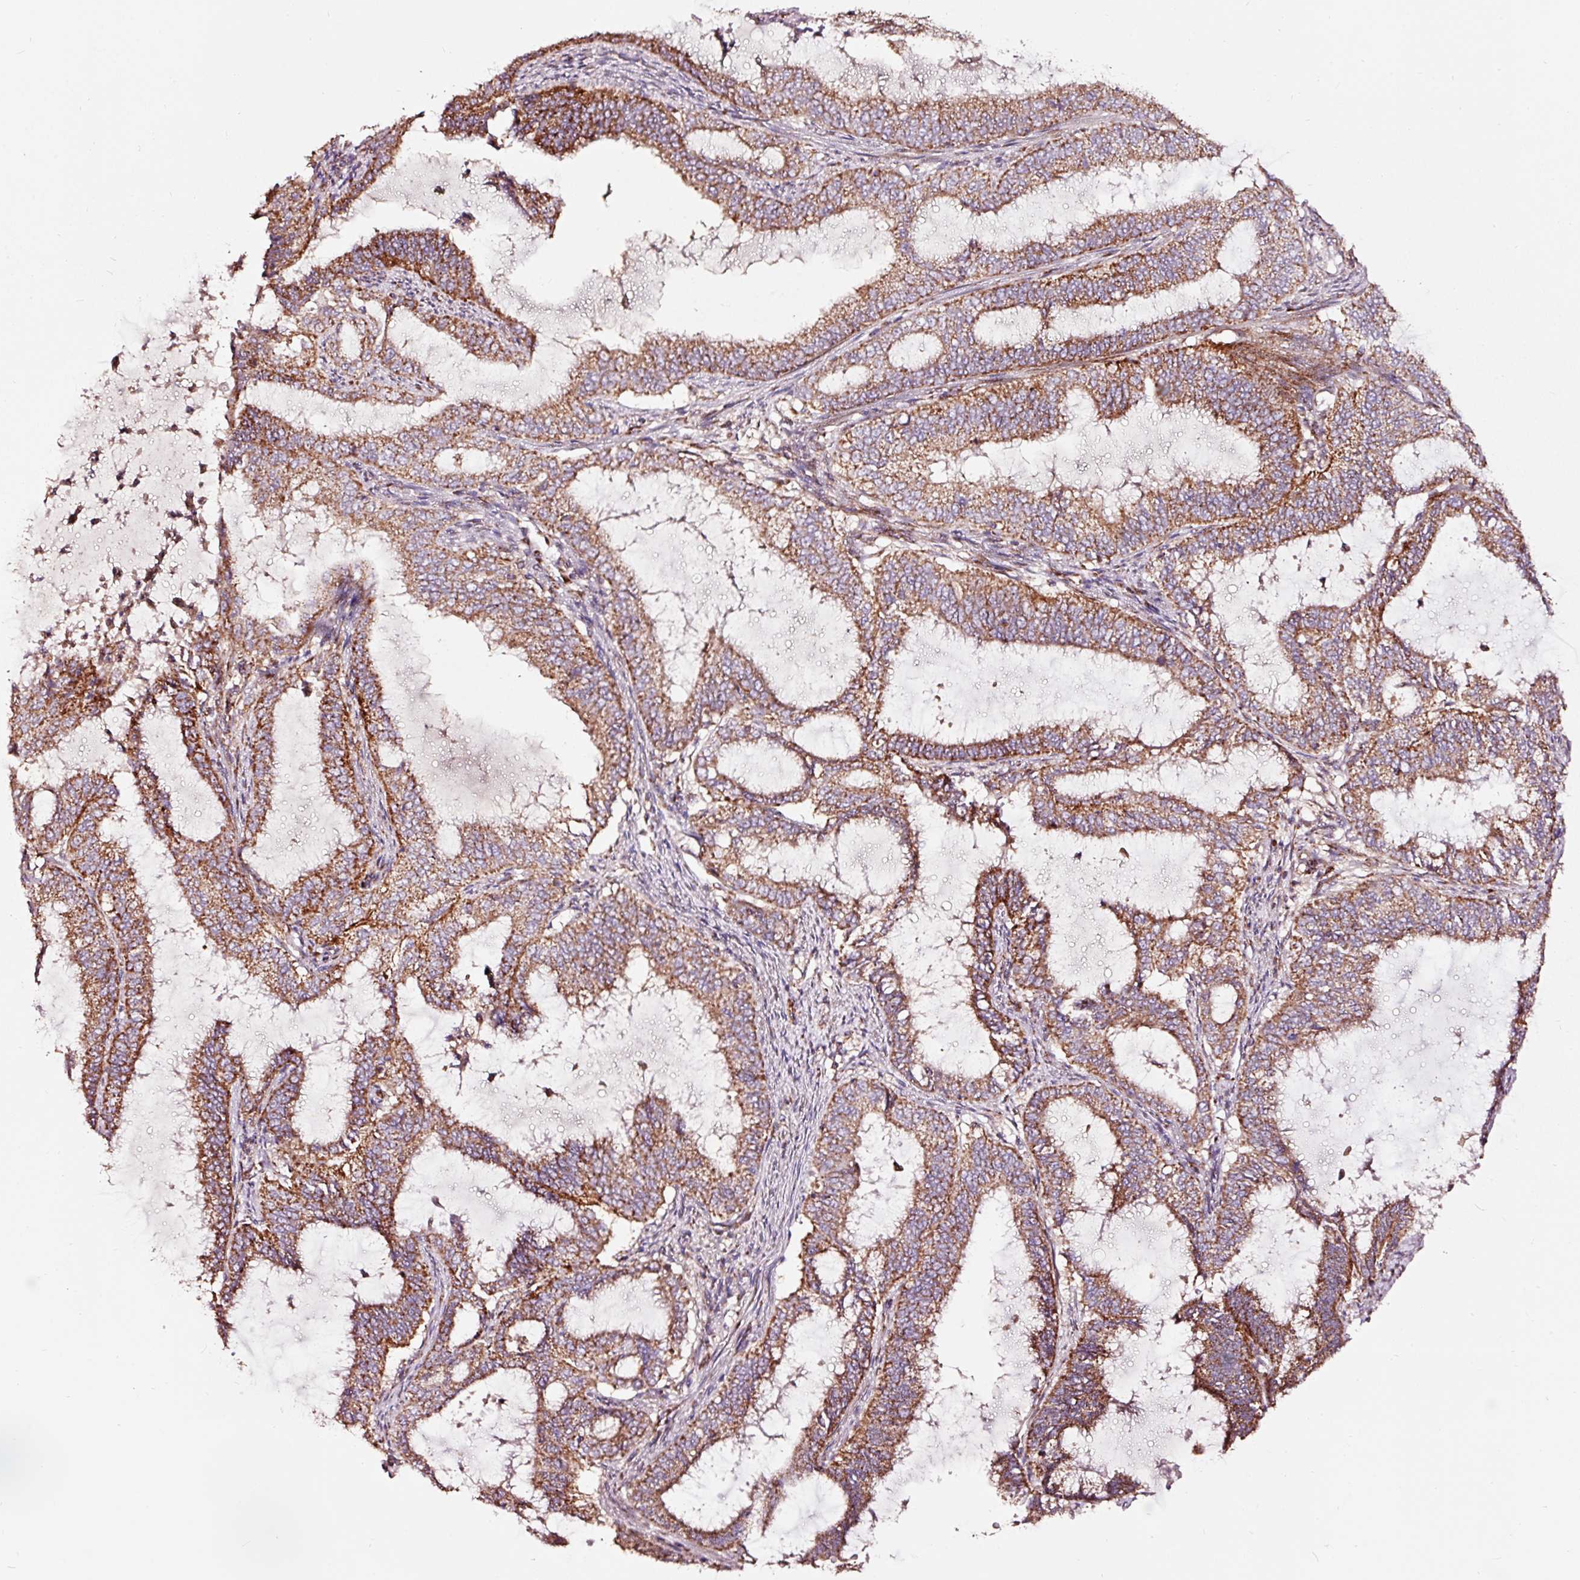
{"staining": {"intensity": "moderate", "quantity": ">75%", "location": "cytoplasmic/membranous"}, "tissue": "endometrial cancer", "cell_type": "Tumor cells", "image_type": "cancer", "snomed": [{"axis": "morphology", "description": "Adenocarcinoma, NOS"}, {"axis": "topography", "description": "Endometrium"}], "caption": "Human endometrial cancer stained with a brown dye displays moderate cytoplasmic/membranous positive staining in approximately >75% of tumor cells.", "gene": "TPM1", "patient": {"sex": "female", "age": 51}}